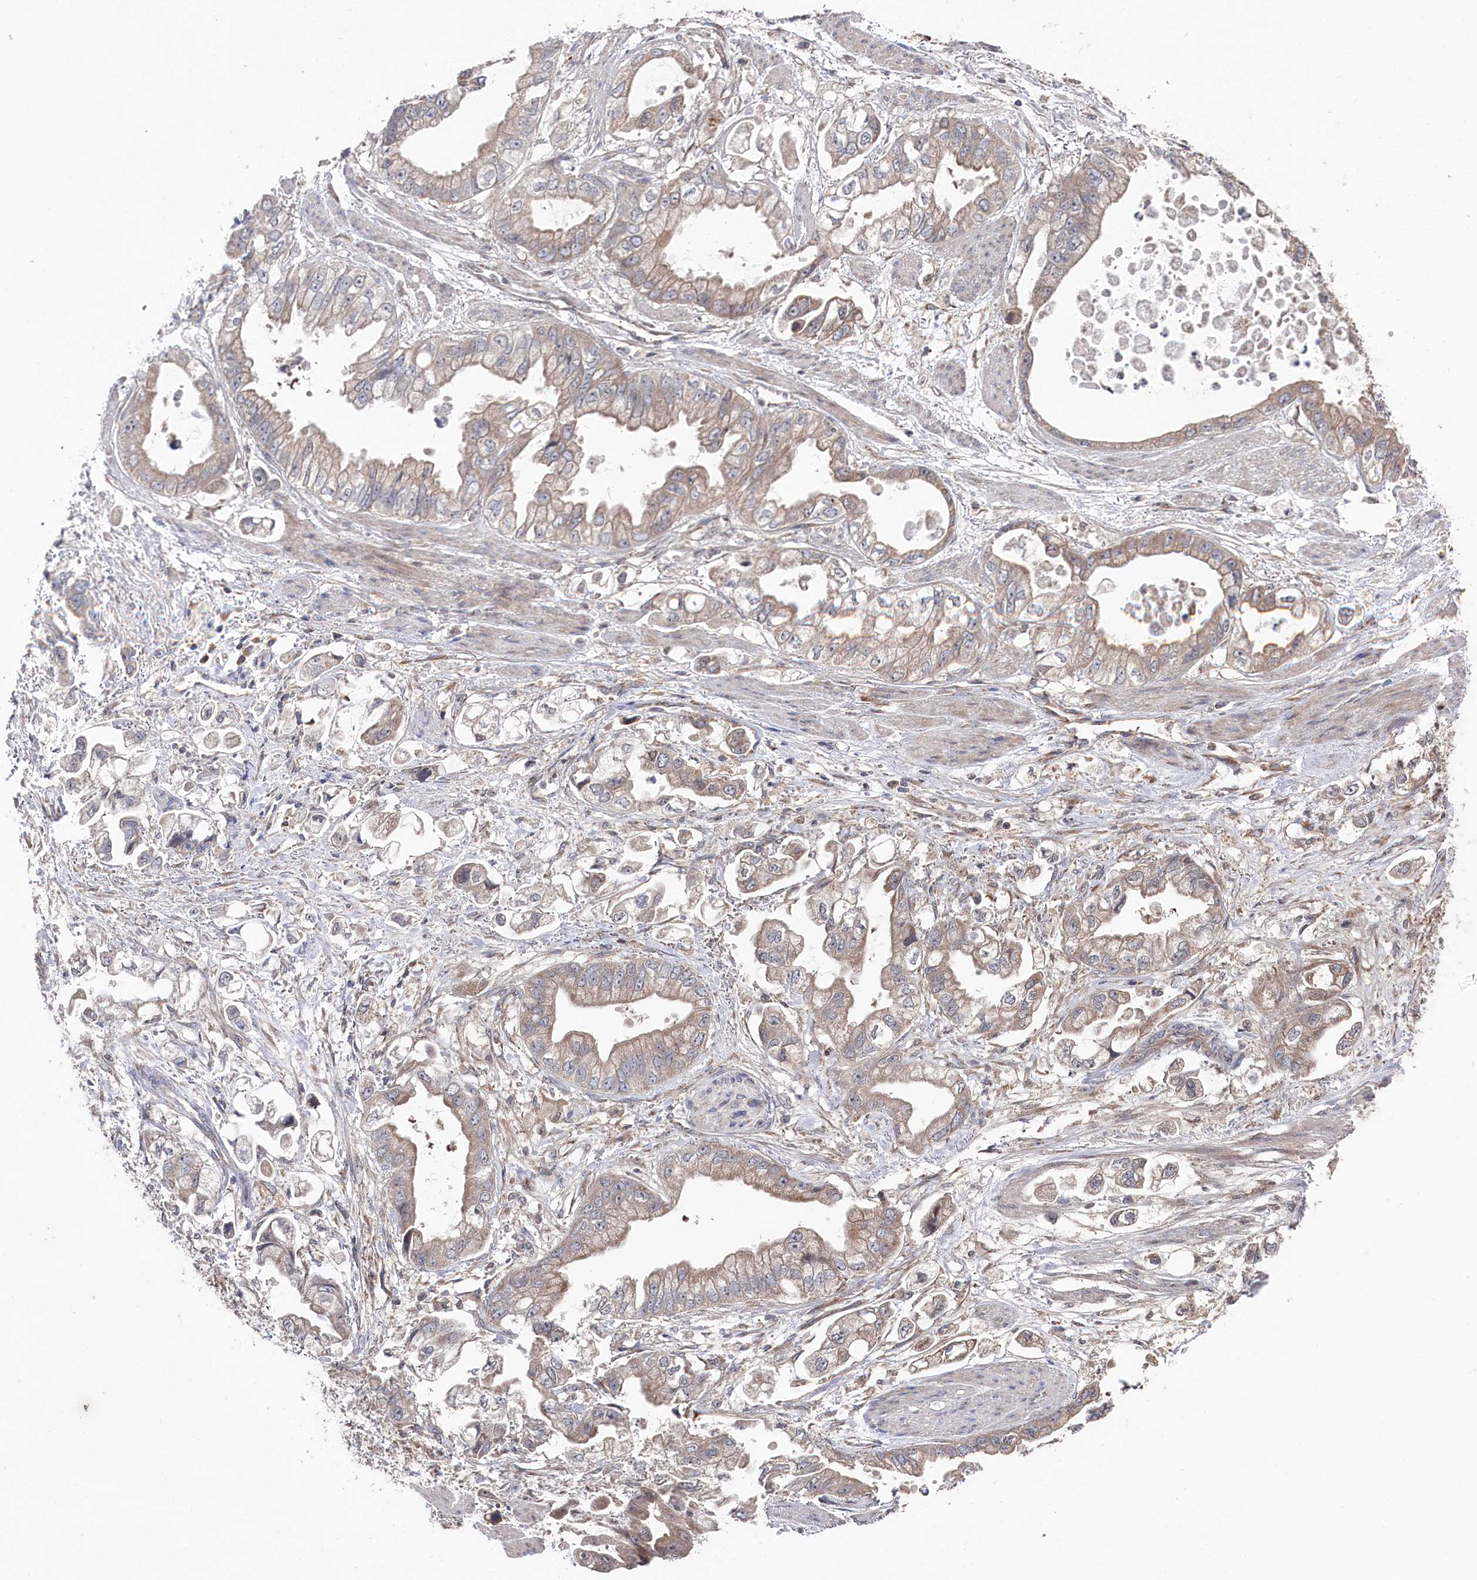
{"staining": {"intensity": "weak", "quantity": ">75%", "location": "cytoplasmic/membranous"}, "tissue": "stomach cancer", "cell_type": "Tumor cells", "image_type": "cancer", "snomed": [{"axis": "morphology", "description": "Adenocarcinoma, NOS"}, {"axis": "topography", "description": "Stomach"}], "caption": "This is an image of IHC staining of stomach cancer (adenocarcinoma), which shows weak expression in the cytoplasmic/membranous of tumor cells.", "gene": "WAPL", "patient": {"sex": "male", "age": 62}}